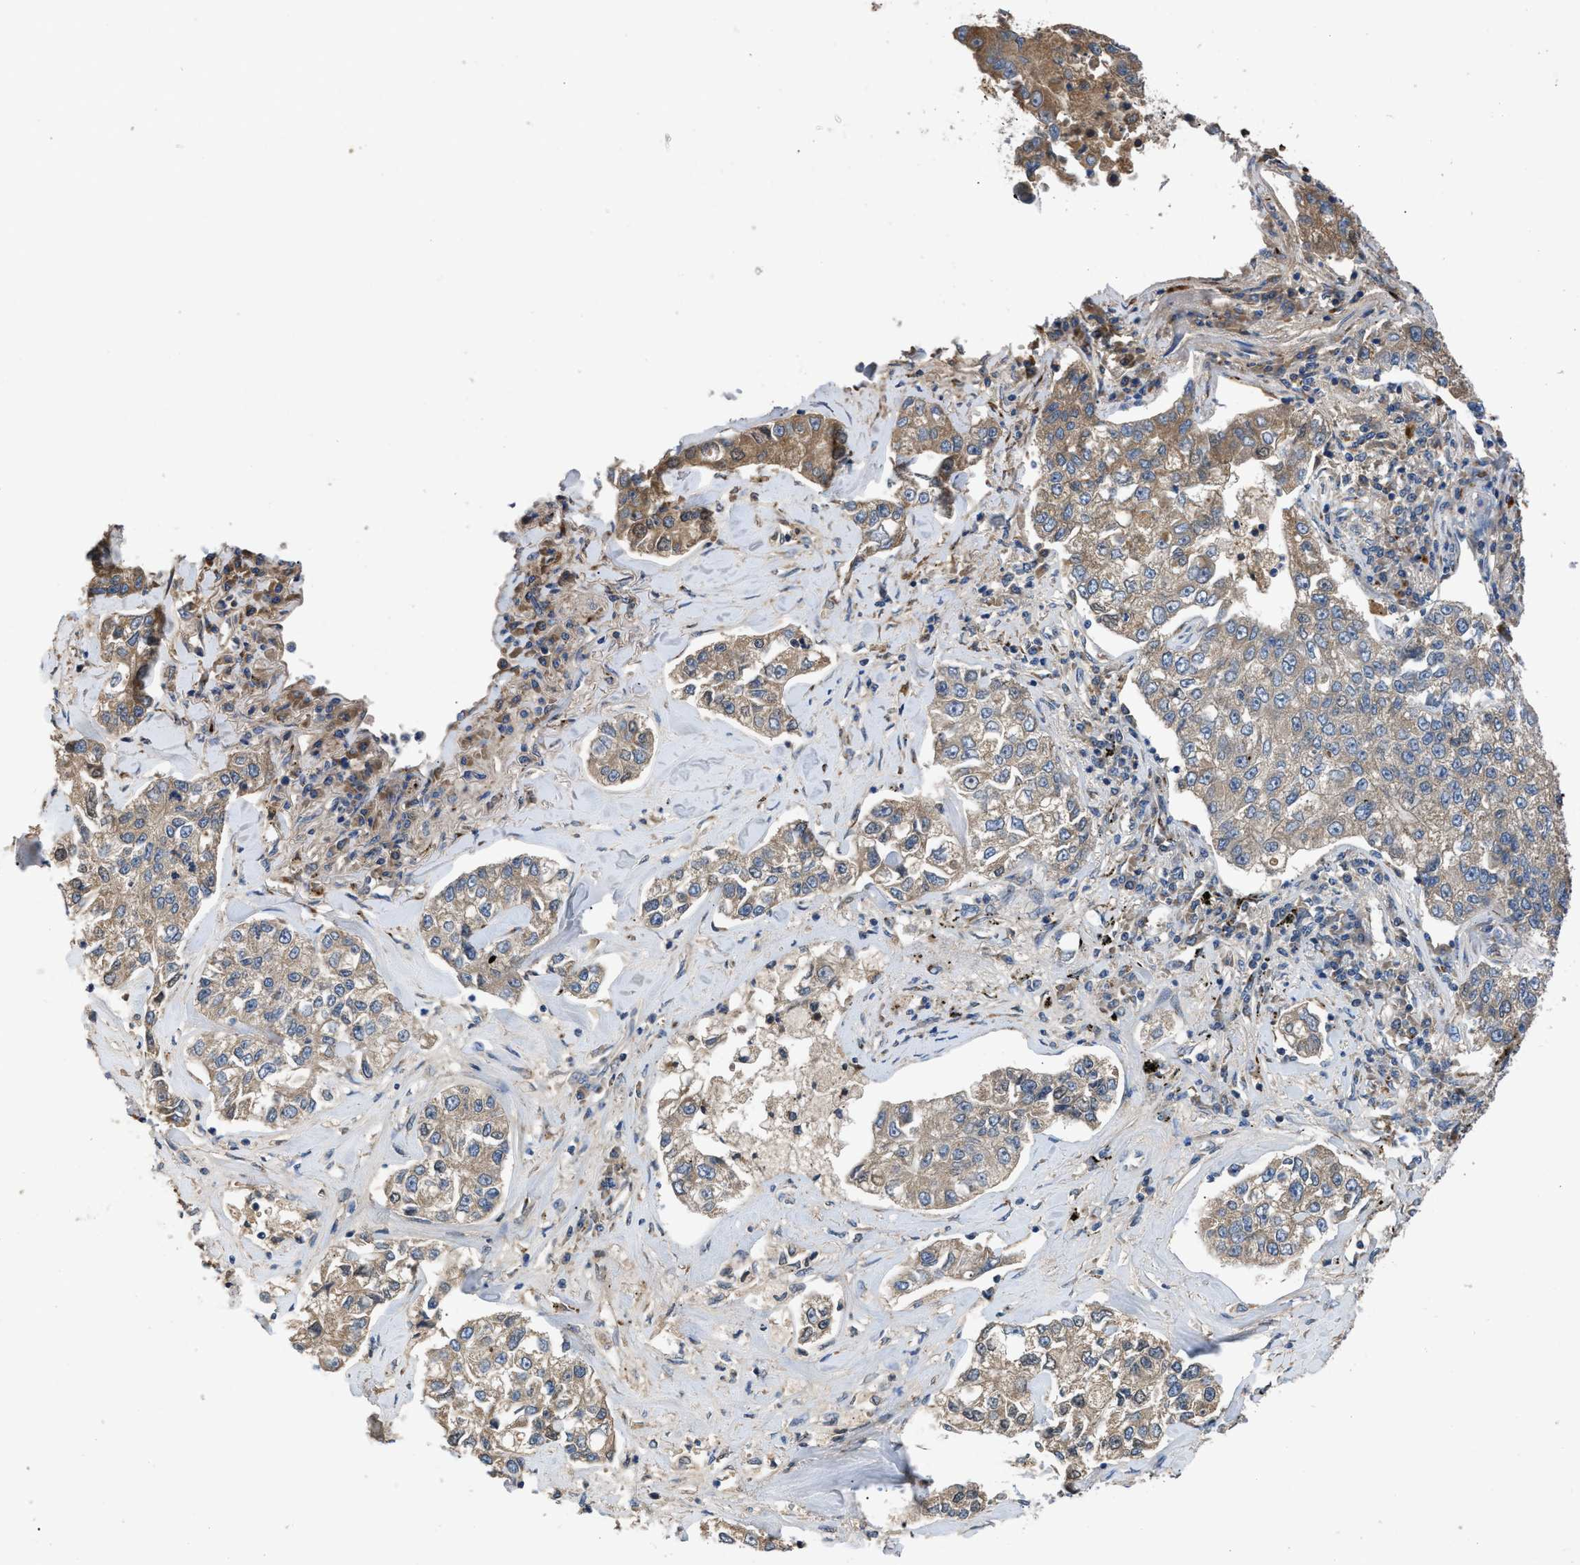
{"staining": {"intensity": "weak", "quantity": ">75%", "location": "cytoplasmic/membranous"}, "tissue": "lung cancer", "cell_type": "Tumor cells", "image_type": "cancer", "snomed": [{"axis": "morphology", "description": "Adenocarcinoma, NOS"}, {"axis": "topography", "description": "Lung"}], "caption": "Weak cytoplasmic/membranous protein positivity is appreciated in approximately >75% of tumor cells in lung adenocarcinoma.", "gene": "SIK2", "patient": {"sex": "male", "age": 49}}